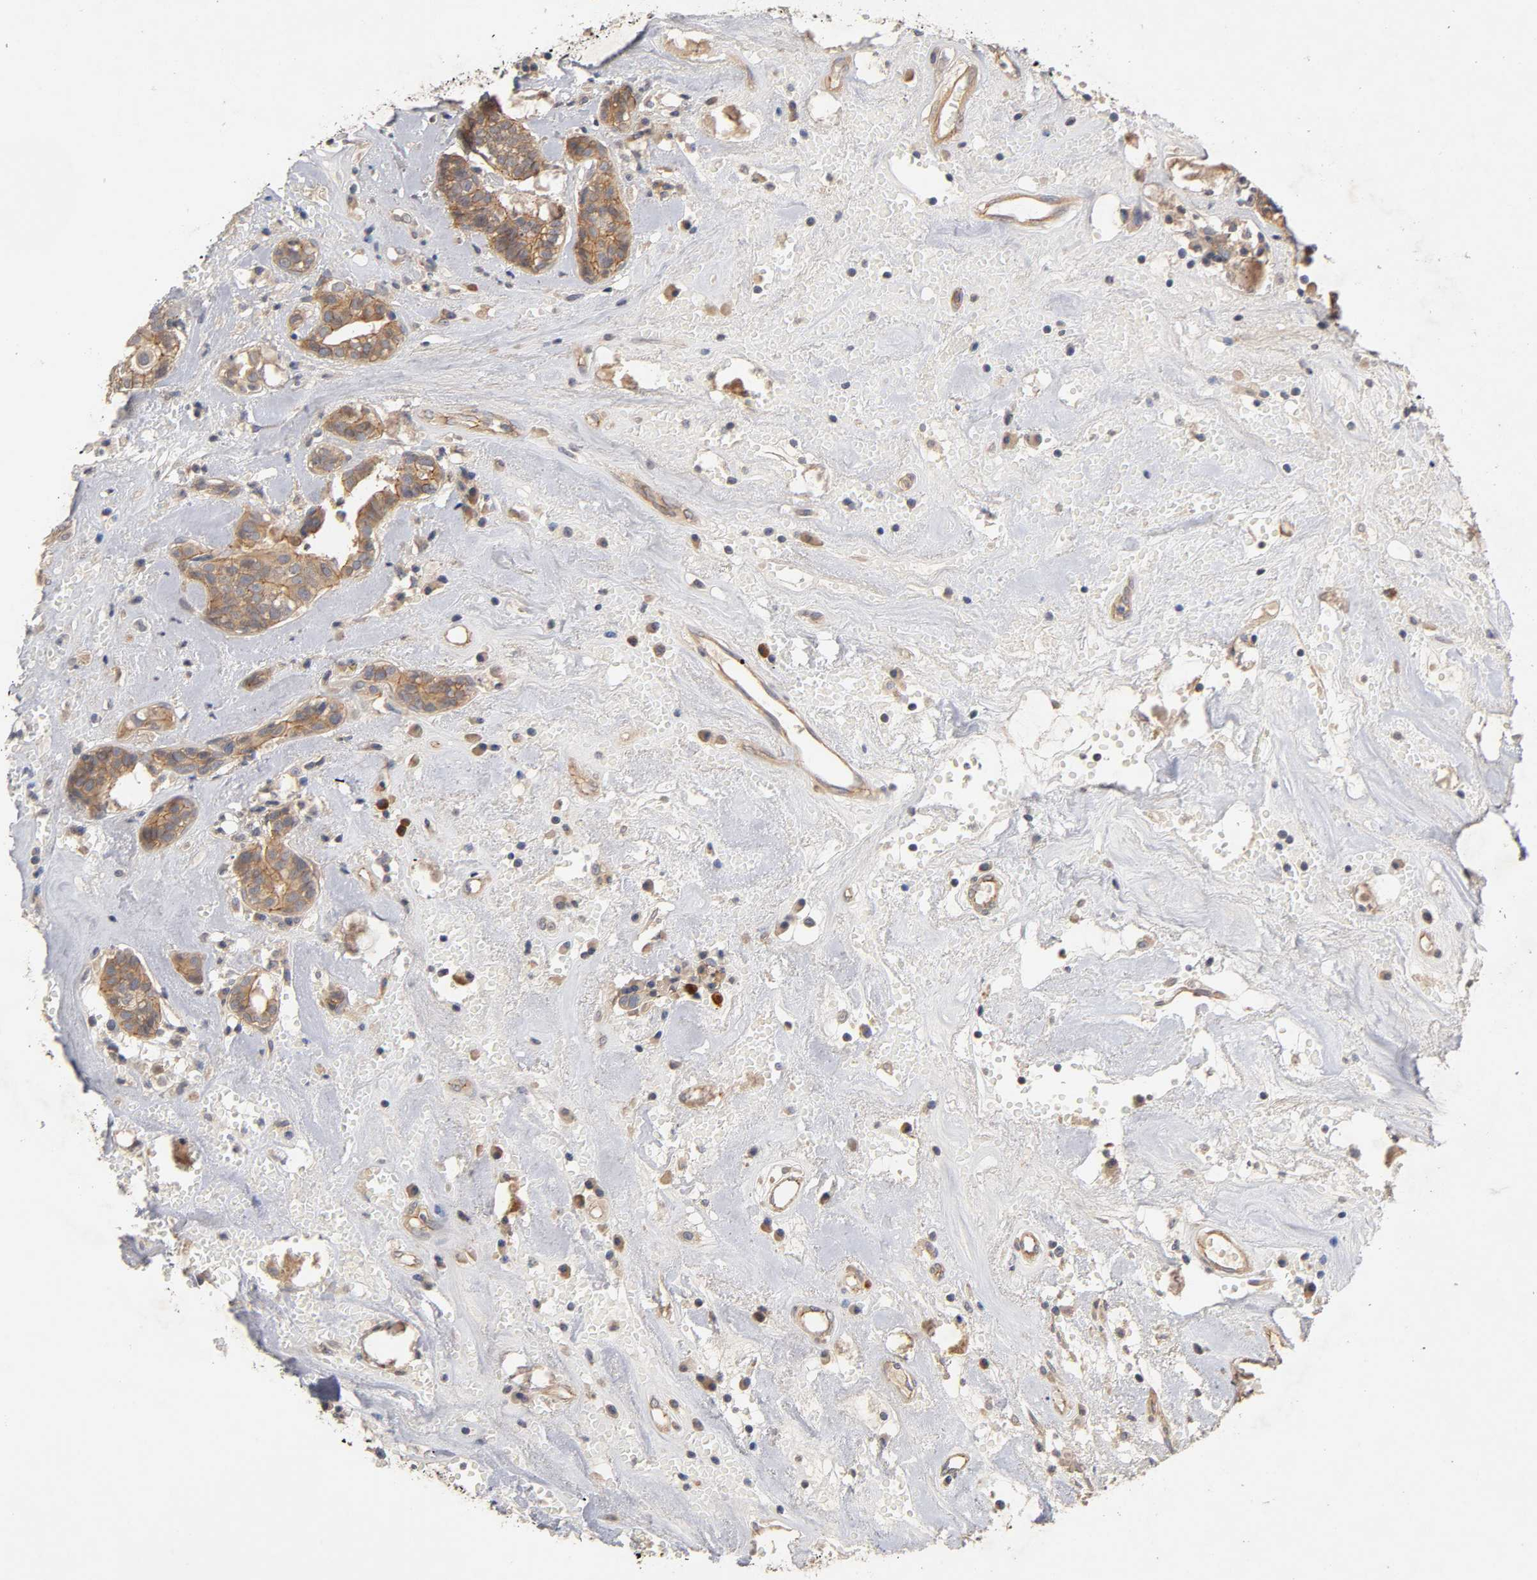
{"staining": {"intensity": "moderate", "quantity": ">75%", "location": "cytoplasmic/membranous"}, "tissue": "head and neck cancer", "cell_type": "Tumor cells", "image_type": "cancer", "snomed": [{"axis": "morphology", "description": "Adenocarcinoma, NOS"}, {"axis": "topography", "description": "Salivary gland"}, {"axis": "topography", "description": "Head-Neck"}], "caption": "Immunohistochemical staining of human adenocarcinoma (head and neck) exhibits moderate cytoplasmic/membranous protein expression in about >75% of tumor cells. (DAB IHC with brightfield microscopy, high magnification).", "gene": "PDZD11", "patient": {"sex": "female", "age": 65}}